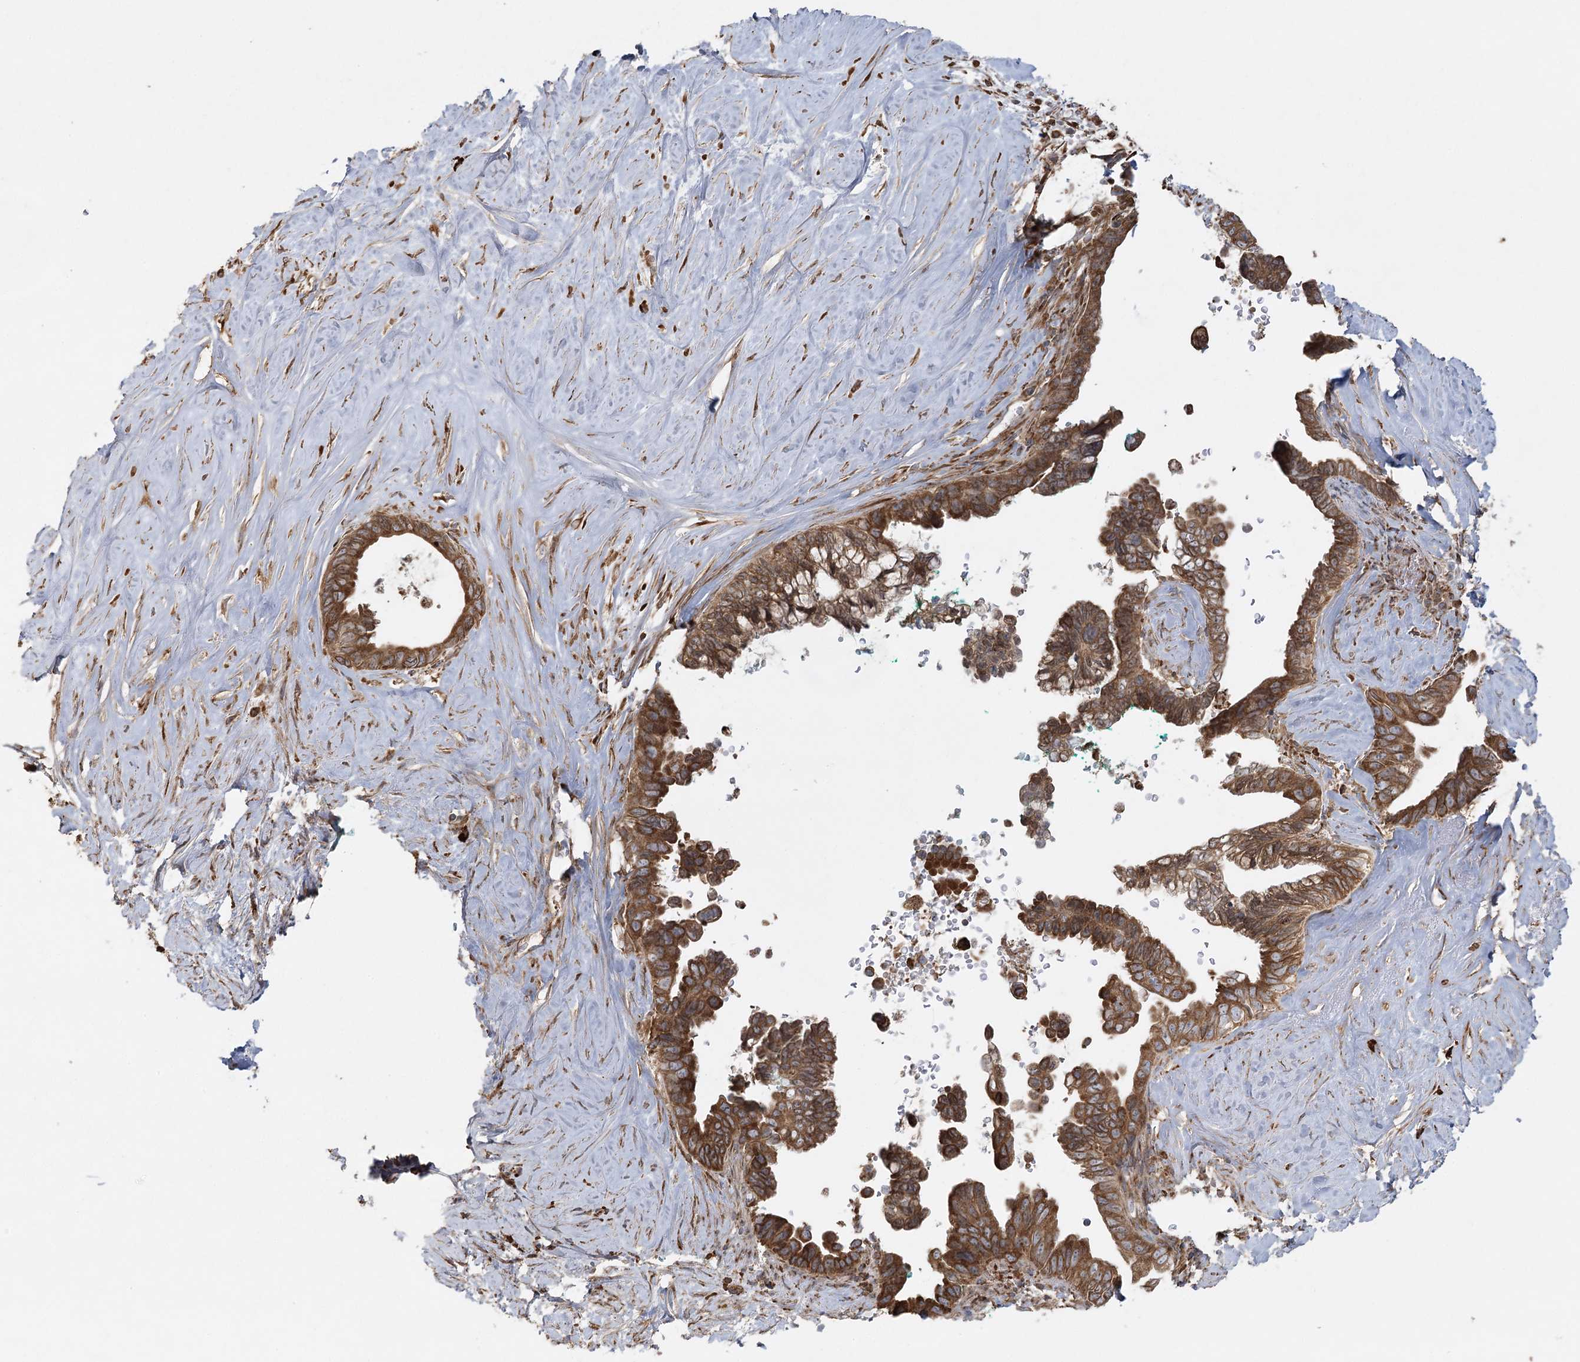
{"staining": {"intensity": "strong", "quantity": ">75%", "location": "cytoplasmic/membranous"}, "tissue": "pancreatic cancer", "cell_type": "Tumor cells", "image_type": "cancer", "snomed": [{"axis": "morphology", "description": "Adenocarcinoma, NOS"}, {"axis": "topography", "description": "Pancreas"}], "caption": "The image displays a brown stain indicating the presence of a protein in the cytoplasmic/membranous of tumor cells in pancreatic cancer. (DAB IHC, brown staining for protein, blue staining for nuclei).", "gene": "ACAP2", "patient": {"sex": "female", "age": 72}}